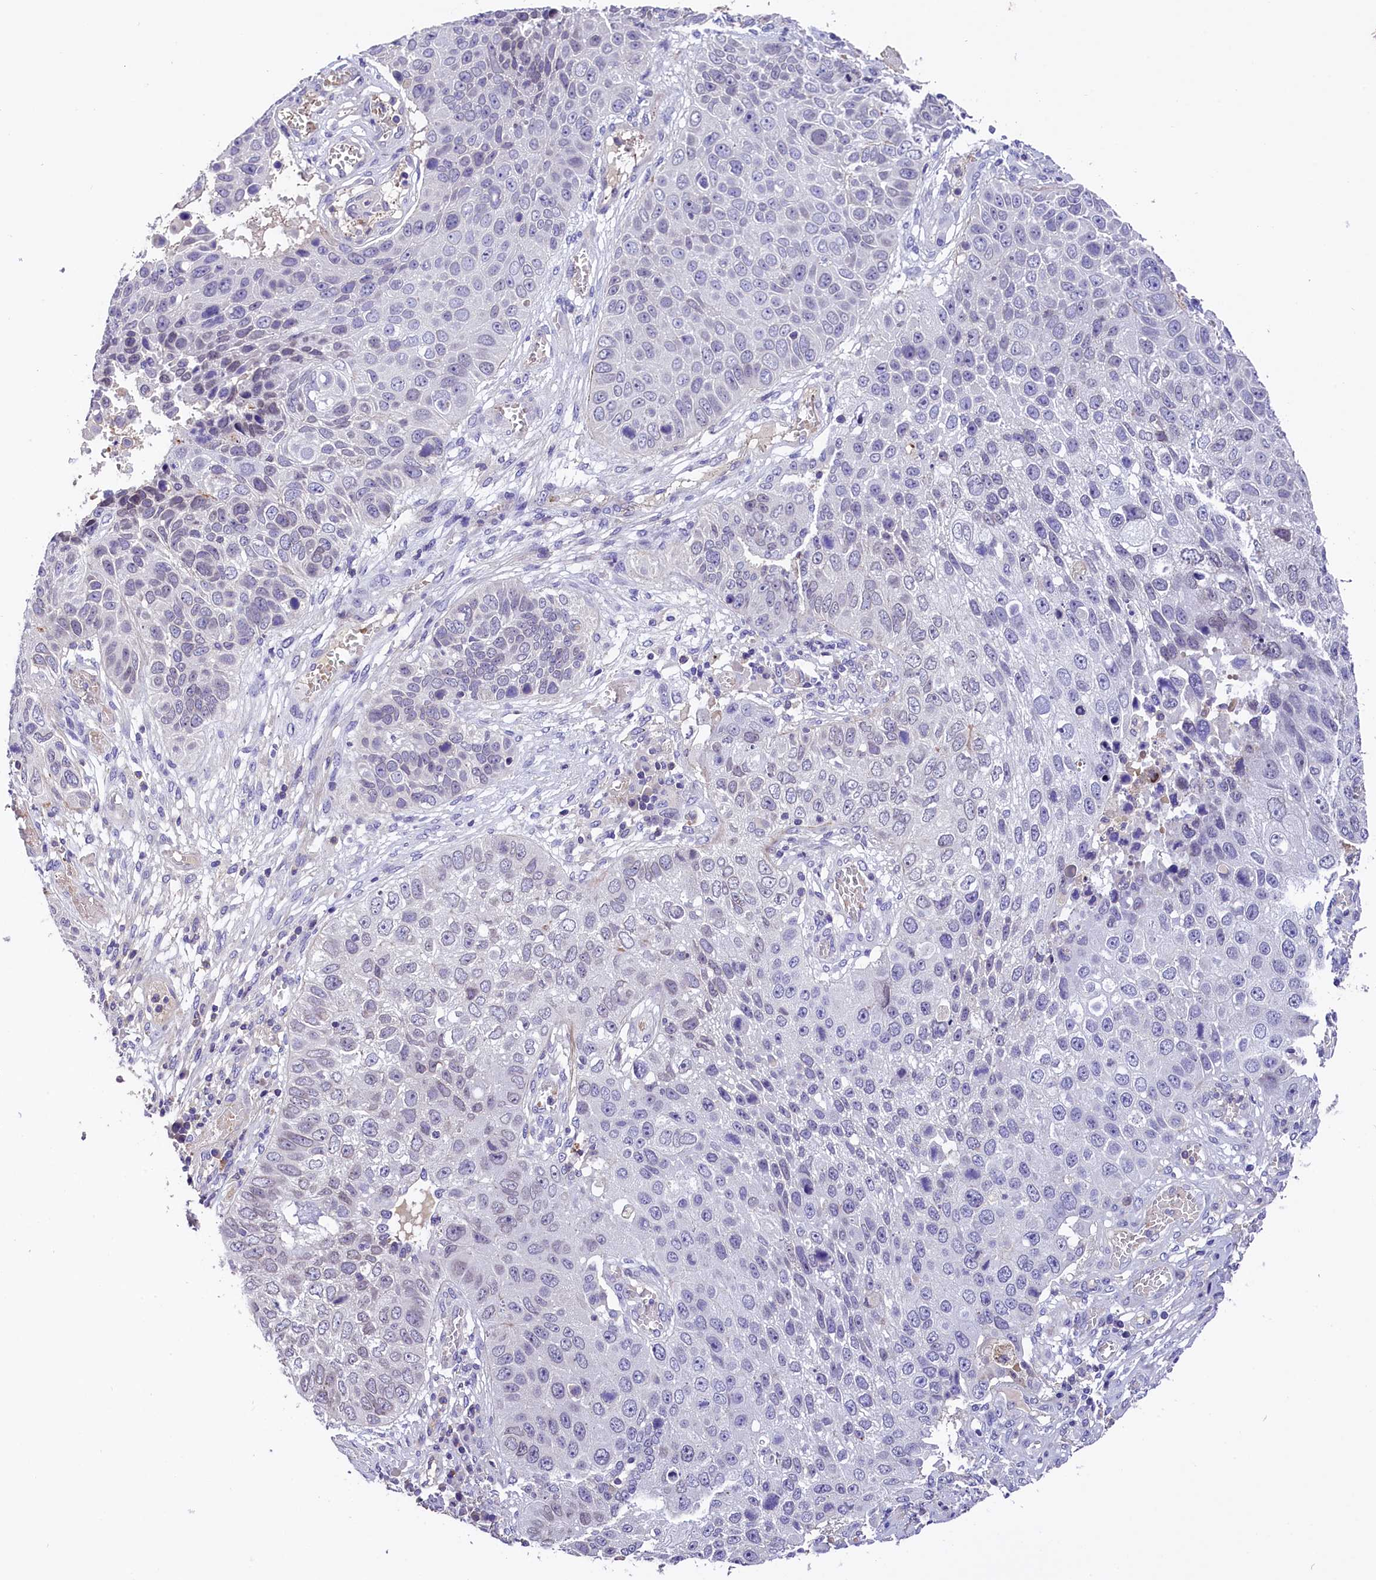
{"staining": {"intensity": "negative", "quantity": "none", "location": "none"}, "tissue": "lung cancer", "cell_type": "Tumor cells", "image_type": "cancer", "snomed": [{"axis": "morphology", "description": "Squamous cell carcinoma, NOS"}, {"axis": "topography", "description": "Lung"}], "caption": "IHC image of neoplastic tissue: lung cancer stained with DAB demonstrates no significant protein positivity in tumor cells.", "gene": "MEX3B", "patient": {"sex": "male", "age": 61}}